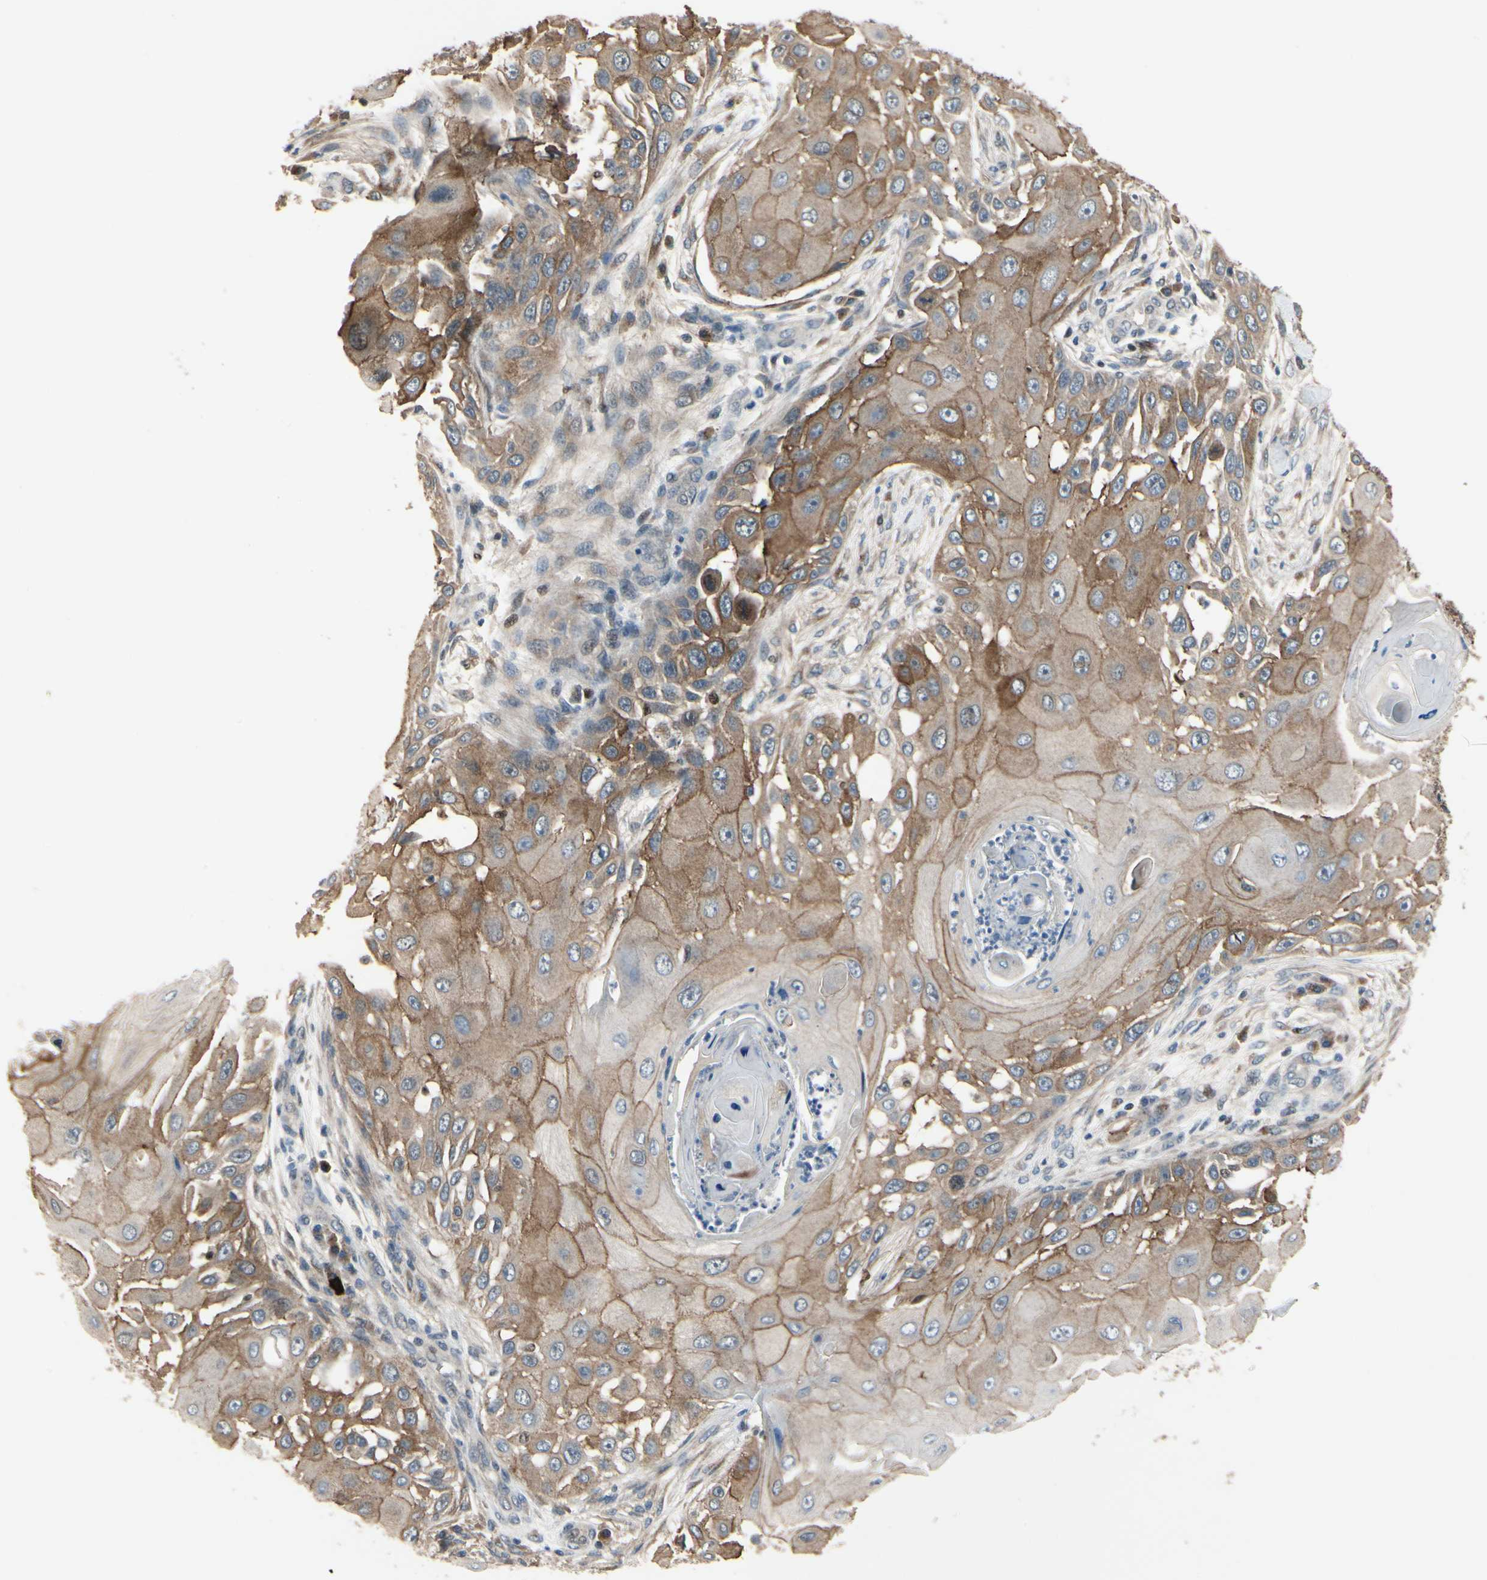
{"staining": {"intensity": "moderate", "quantity": ">75%", "location": "cytoplasmic/membranous"}, "tissue": "skin cancer", "cell_type": "Tumor cells", "image_type": "cancer", "snomed": [{"axis": "morphology", "description": "Squamous cell carcinoma, NOS"}, {"axis": "topography", "description": "Skin"}], "caption": "A histopathology image showing moderate cytoplasmic/membranous expression in approximately >75% of tumor cells in squamous cell carcinoma (skin), as visualized by brown immunohistochemical staining.", "gene": "CGREF1", "patient": {"sex": "female", "age": 44}}